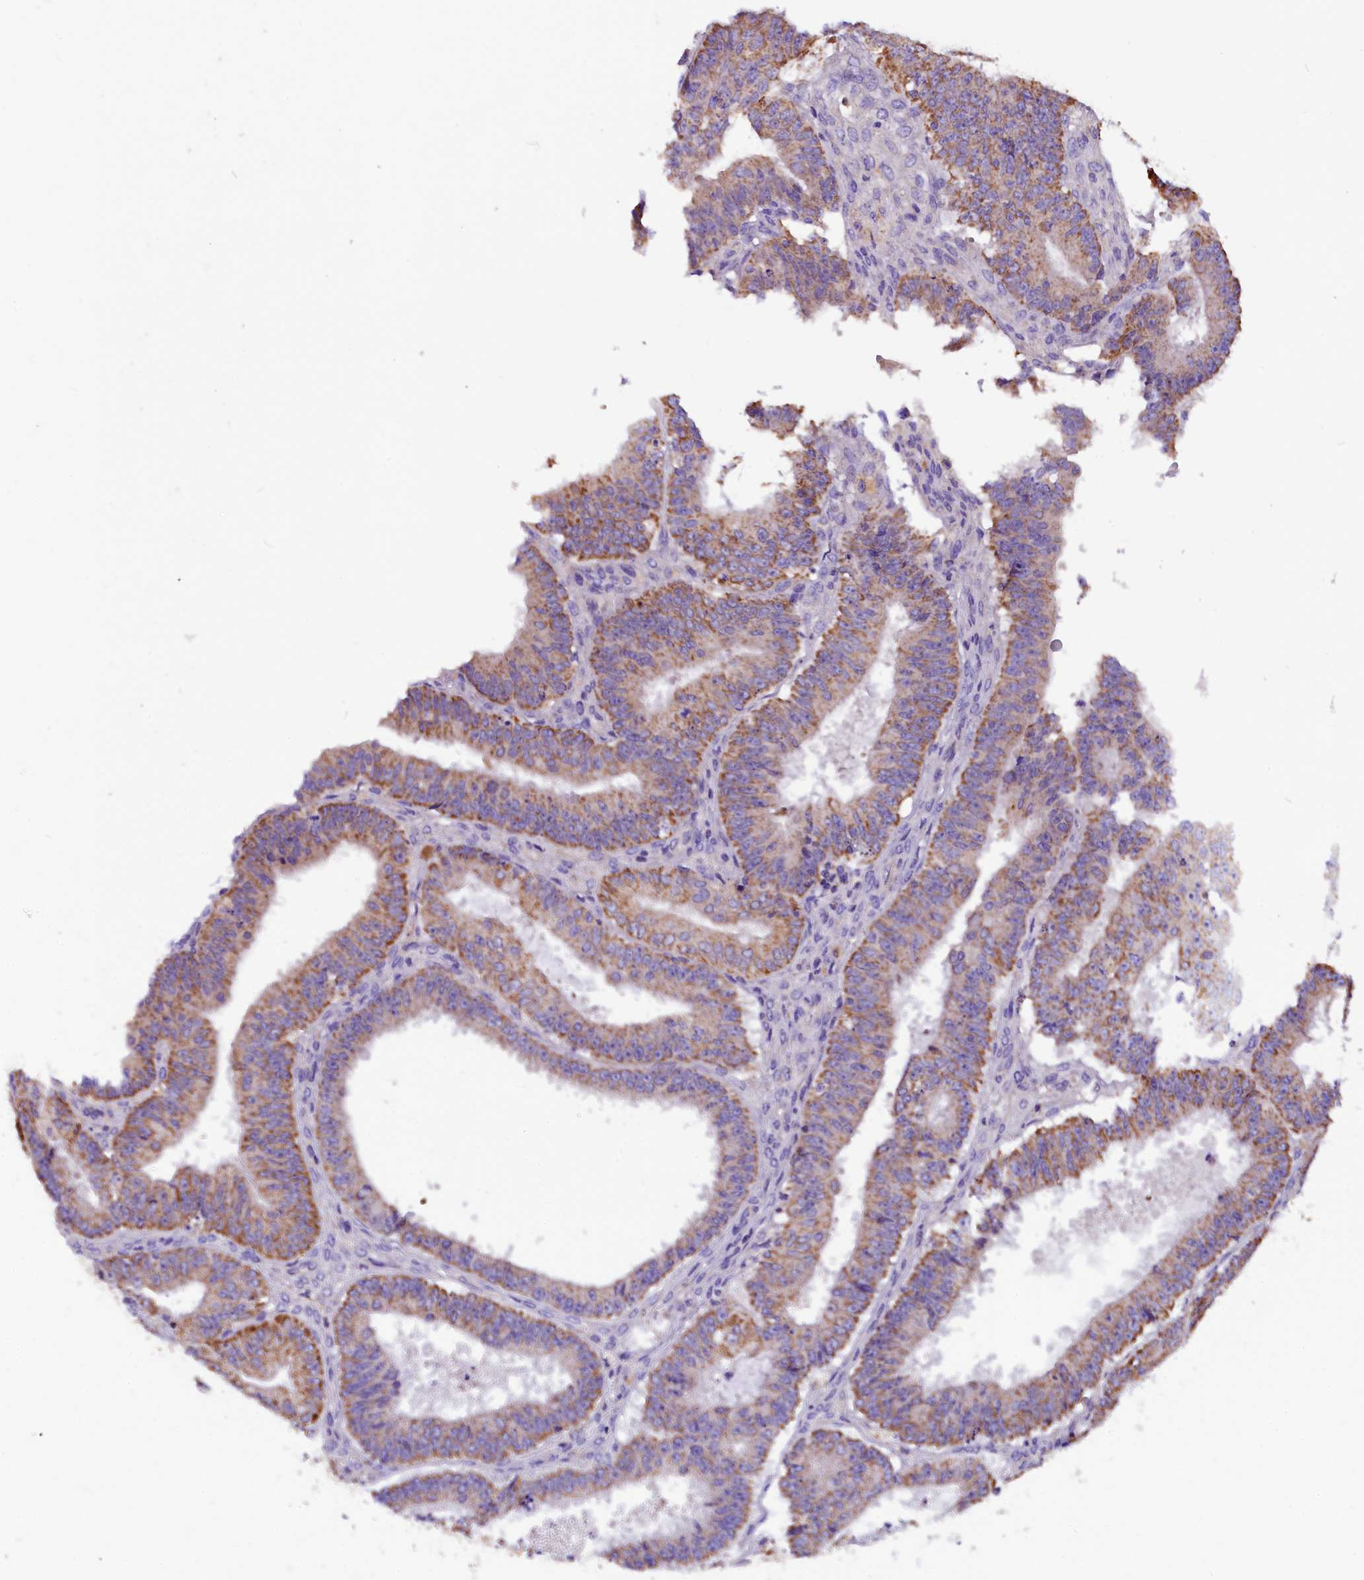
{"staining": {"intensity": "moderate", "quantity": ">75%", "location": "cytoplasmic/membranous"}, "tissue": "ovarian cancer", "cell_type": "Tumor cells", "image_type": "cancer", "snomed": [{"axis": "morphology", "description": "Carcinoma, endometroid"}, {"axis": "topography", "description": "Appendix"}, {"axis": "topography", "description": "Ovary"}], "caption": "Approximately >75% of tumor cells in ovarian endometroid carcinoma demonstrate moderate cytoplasmic/membranous protein positivity as visualized by brown immunohistochemical staining.", "gene": "SIX5", "patient": {"sex": "female", "age": 42}}